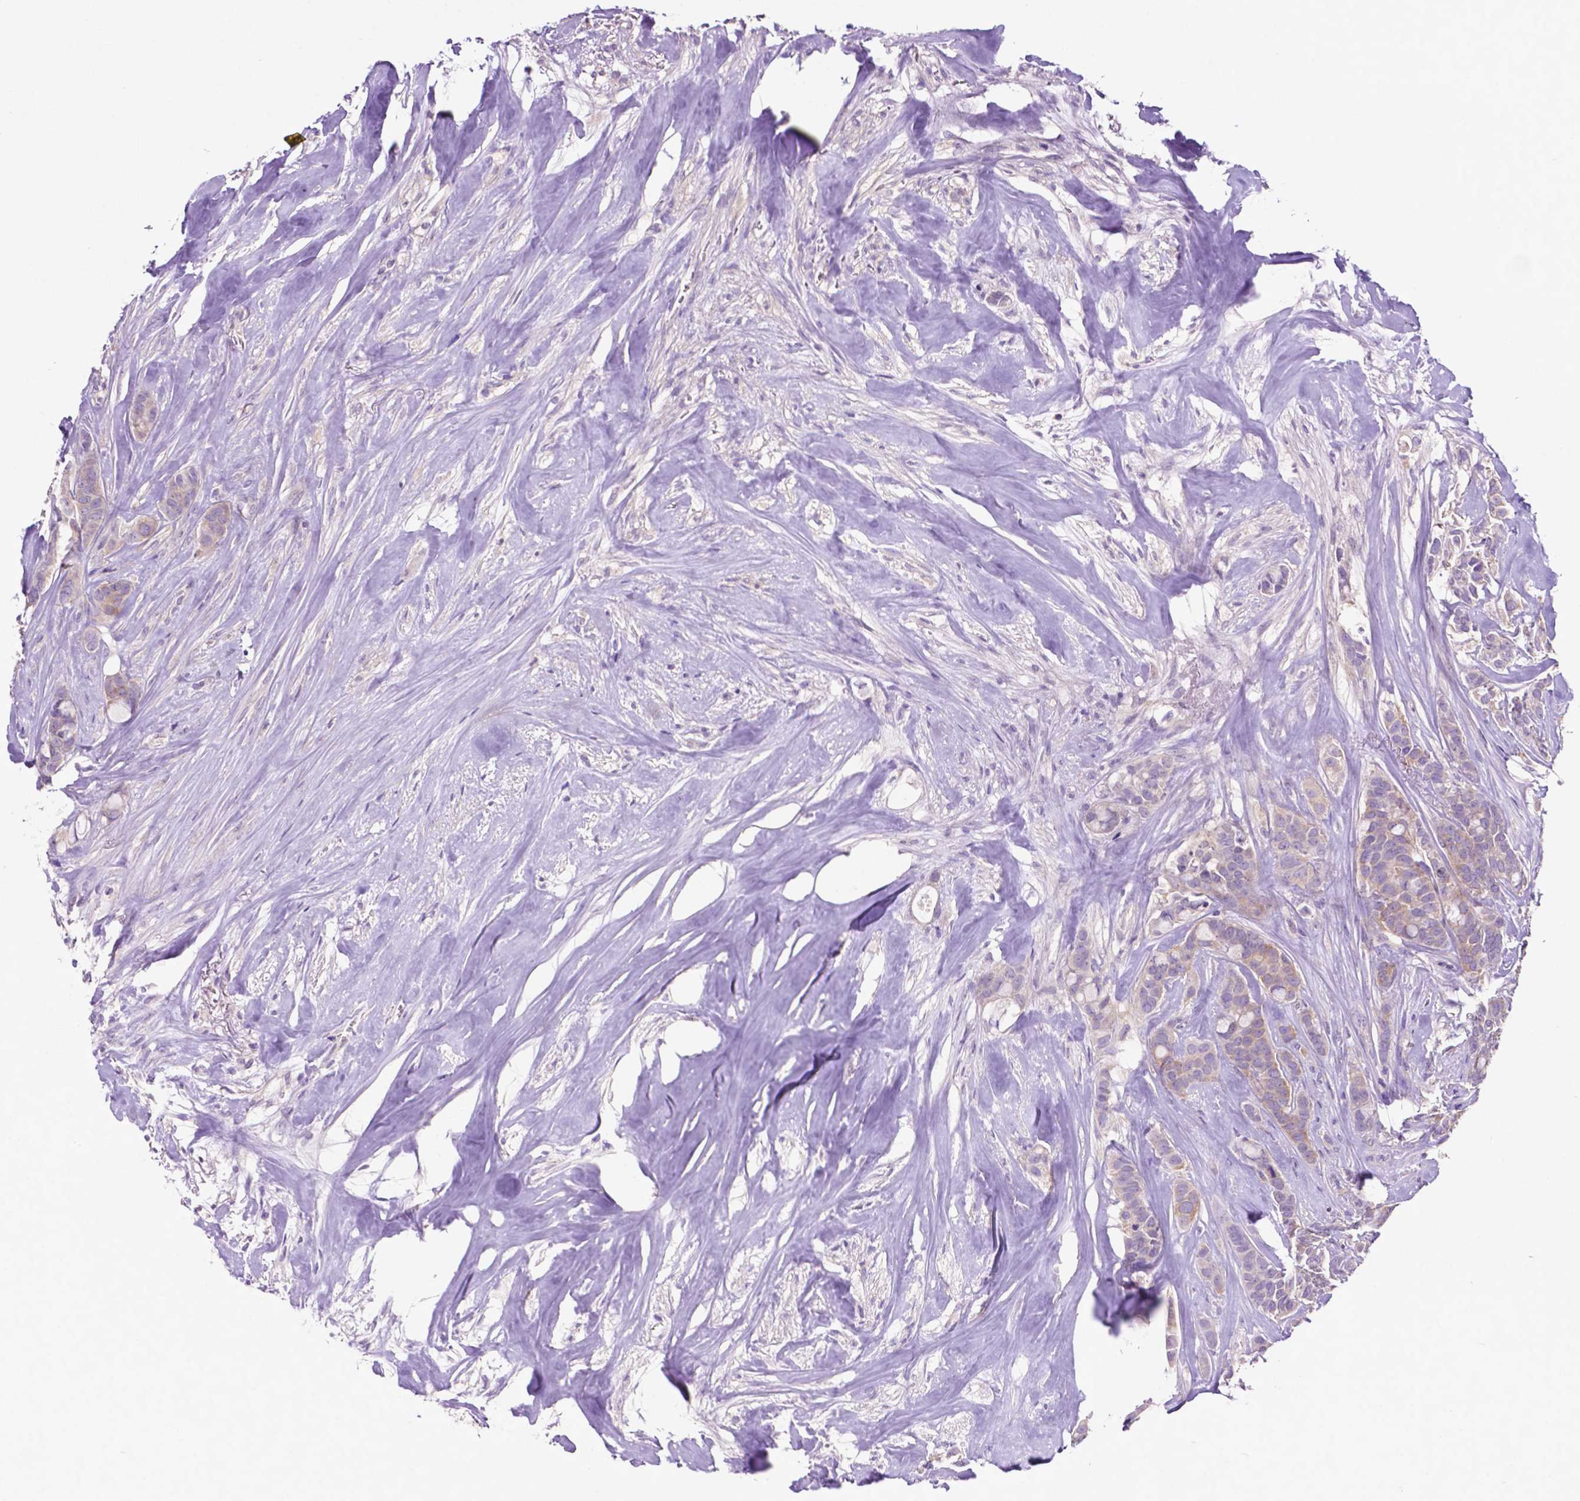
{"staining": {"intensity": "weak", "quantity": "<25%", "location": "cytoplasmic/membranous"}, "tissue": "breast cancer", "cell_type": "Tumor cells", "image_type": "cancer", "snomed": [{"axis": "morphology", "description": "Duct carcinoma"}, {"axis": "topography", "description": "Breast"}], "caption": "High power microscopy image of an IHC histopathology image of breast cancer (intraductal carcinoma), revealing no significant positivity in tumor cells. Nuclei are stained in blue.", "gene": "PRPS2", "patient": {"sex": "female", "age": 84}}